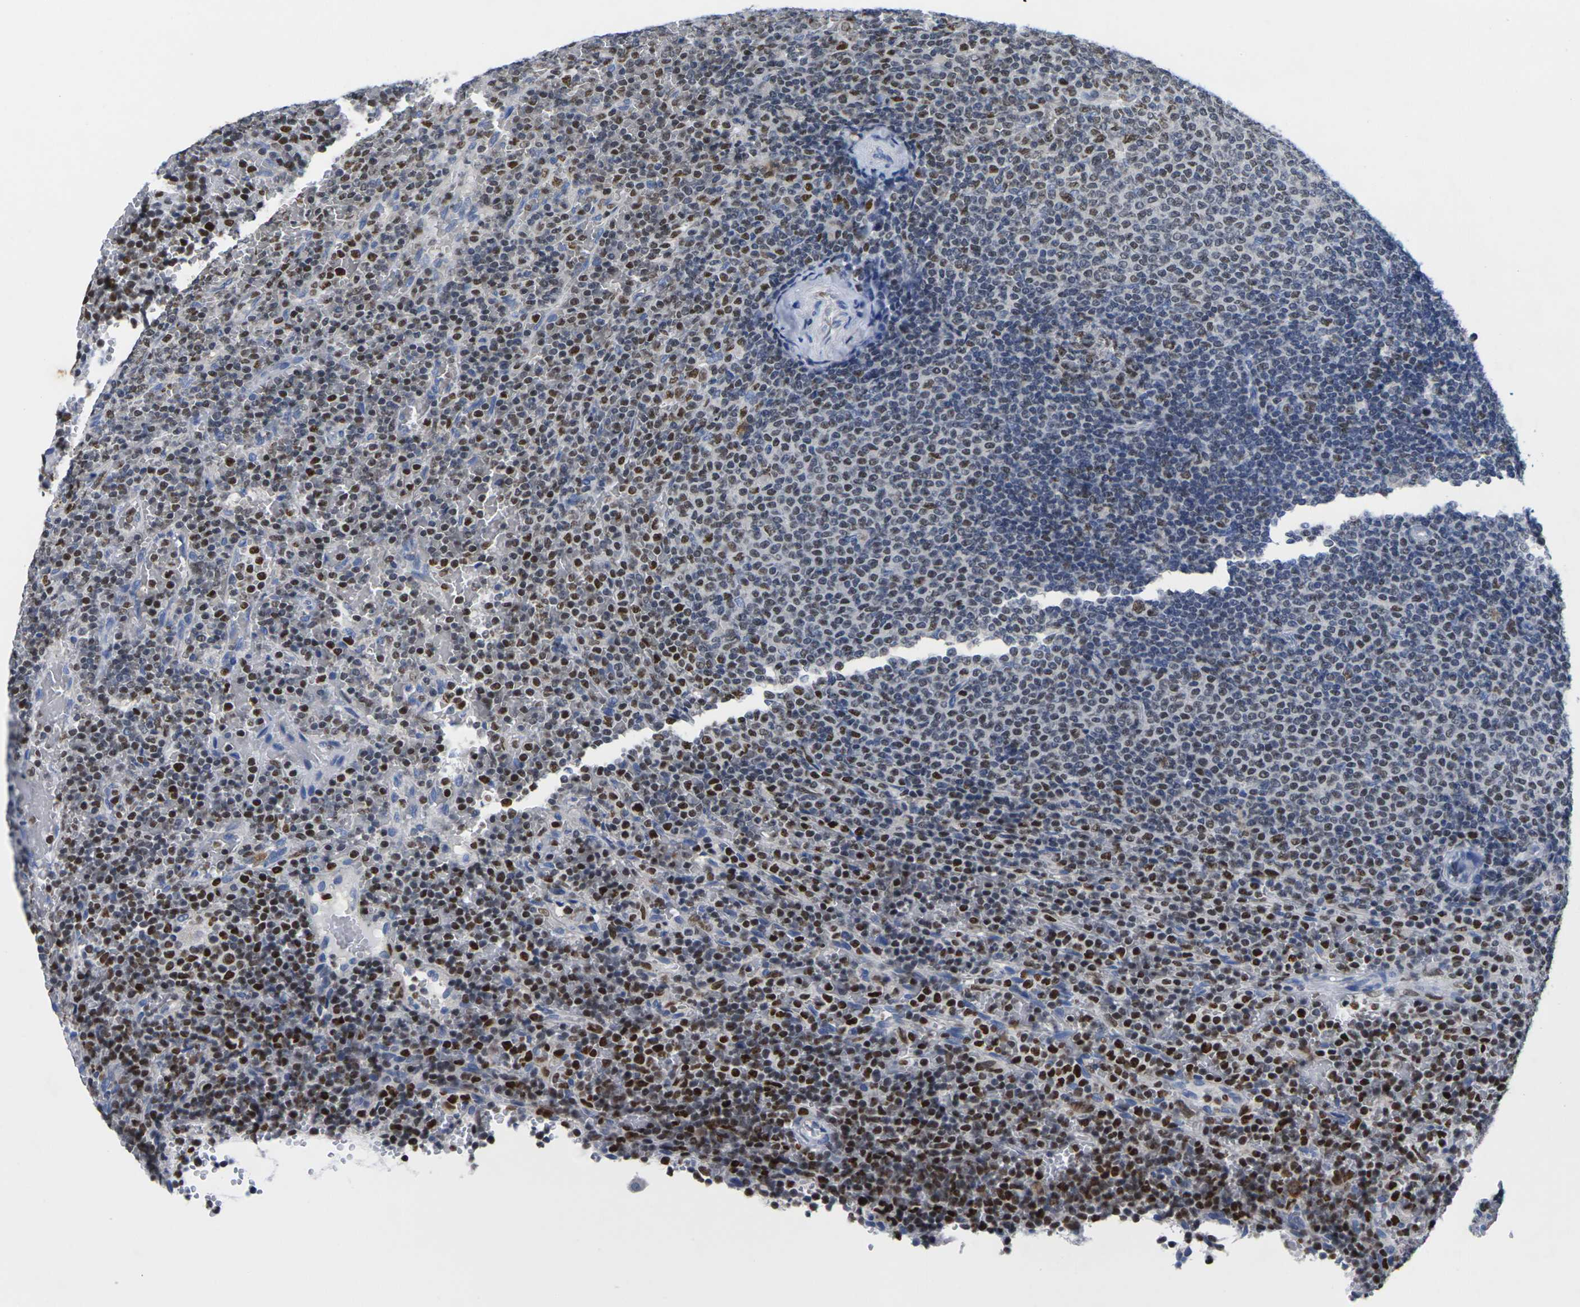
{"staining": {"intensity": "moderate", "quantity": "25%-75%", "location": "nuclear"}, "tissue": "lymphoma", "cell_type": "Tumor cells", "image_type": "cancer", "snomed": [{"axis": "morphology", "description": "Malignant lymphoma, non-Hodgkin's type, Low grade"}, {"axis": "topography", "description": "Spleen"}], "caption": "A brown stain shows moderate nuclear positivity of a protein in human lymphoma tumor cells. Immunohistochemistry (ihc) stains the protein of interest in brown and the nuclei are stained blue.", "gene": "IKZF1", "patient": {"sex": "female", "age": 77}}